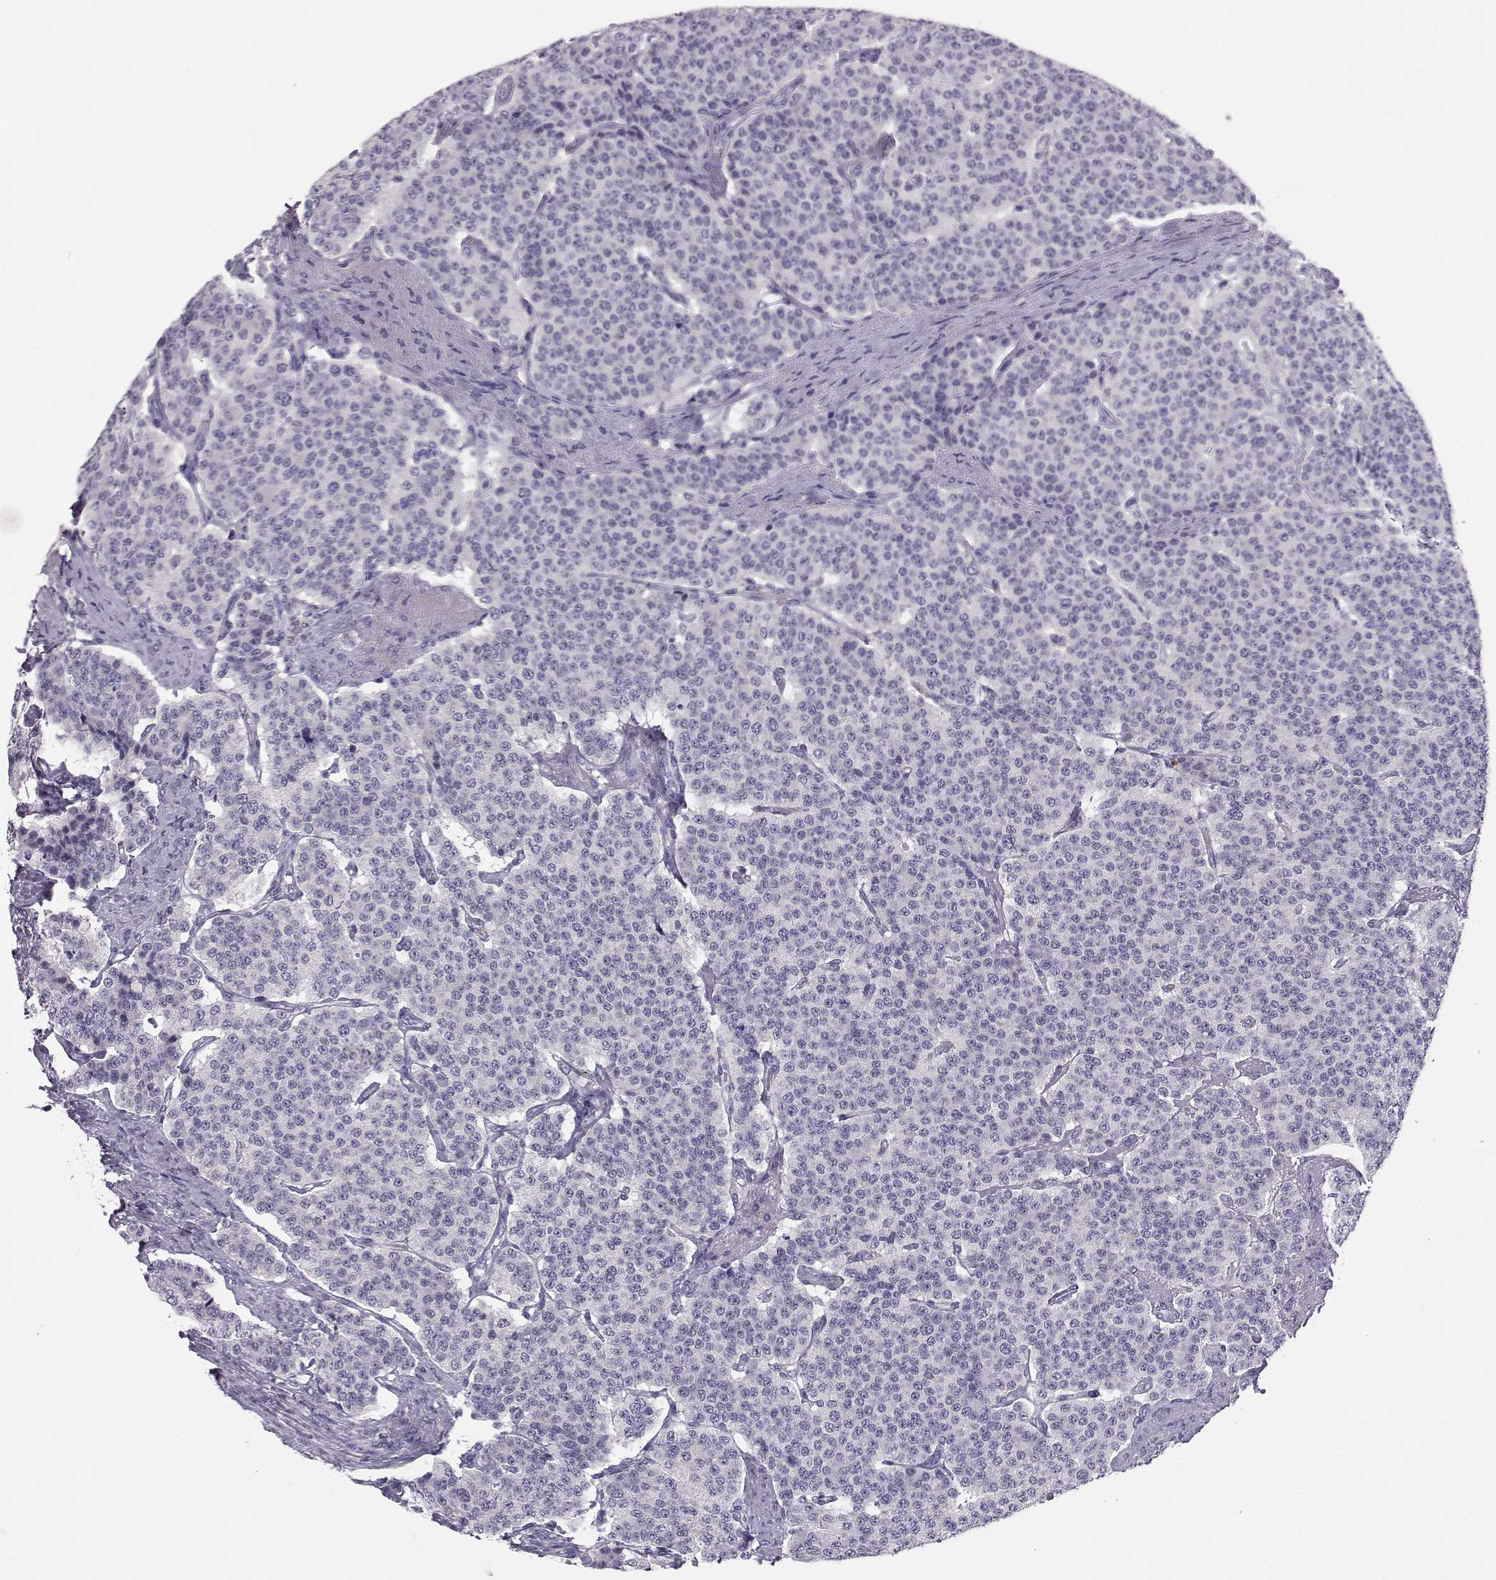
{"staining": {"intensity": "negative", "quantity": "none", "location": "none"}, "tissue": "carcinoid", "cell_type": "Tumor cells", "image_type": "cancer", "snomed": [{"axis": "morphology", "description": "Carcinoid, malignant, NOS"}, {"axis": "topography", "description": "Small intestine"}], "caption": "DAB (3,3'-diaminobenzidine) immunohistochemical staining of human malignant carcinoid exhibits no significant positivity in tumor cells. The staining is performed using DAB brown chromogen with nuclei counter-stained in using hematoxylin.", "gene": "MROH7", "patient": {"sex": "female", "age": 58}}